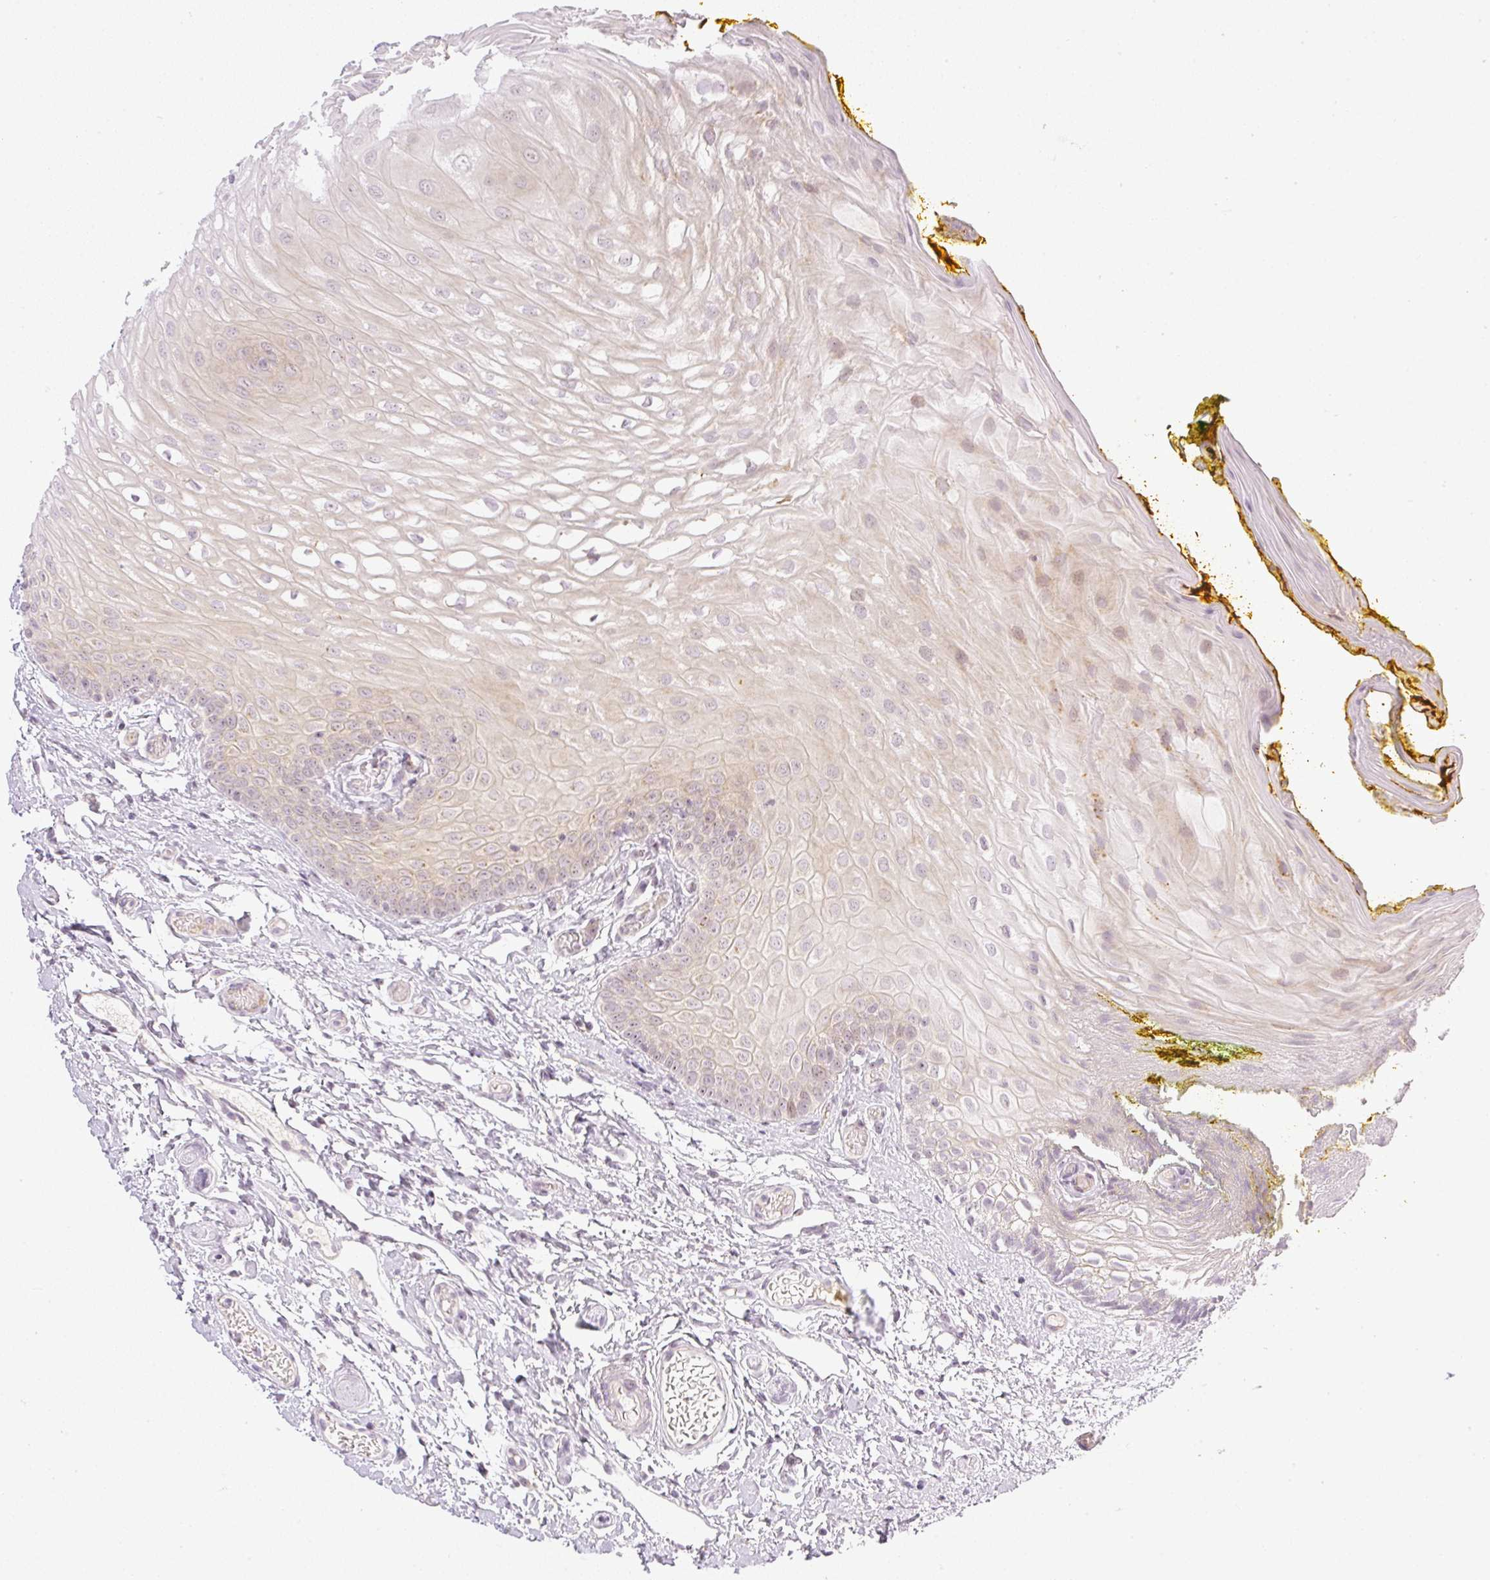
{"staining": {"intensity": "weak", "quantity": "25%-75%", "location": "cytoplasmic/membranous,nuclear"}, "tissue": "oral mucosa", "cell_type": "Squamous epithelial cells", "image_type": "normal", "snomed": [{"axis": "morphology", "description": "Normal tissue, NOS"}, {"axis": "topography", "description": "Oral tissue"}, {"axis": "topography", "description": "Tounge, NOS"}], "caption": "Protein staining by immunohistochemistry demonstrates weak cytoplasmic/membranous,nuclear expression in about 25%-75% of squamous epithelial cells in unremarkable oral mucosa. Immunohistochemistry stains the protein in brown and the nuclei are stained blue.", "gene": "AAR2", "patient": {"sex": "female", "age": 60}}